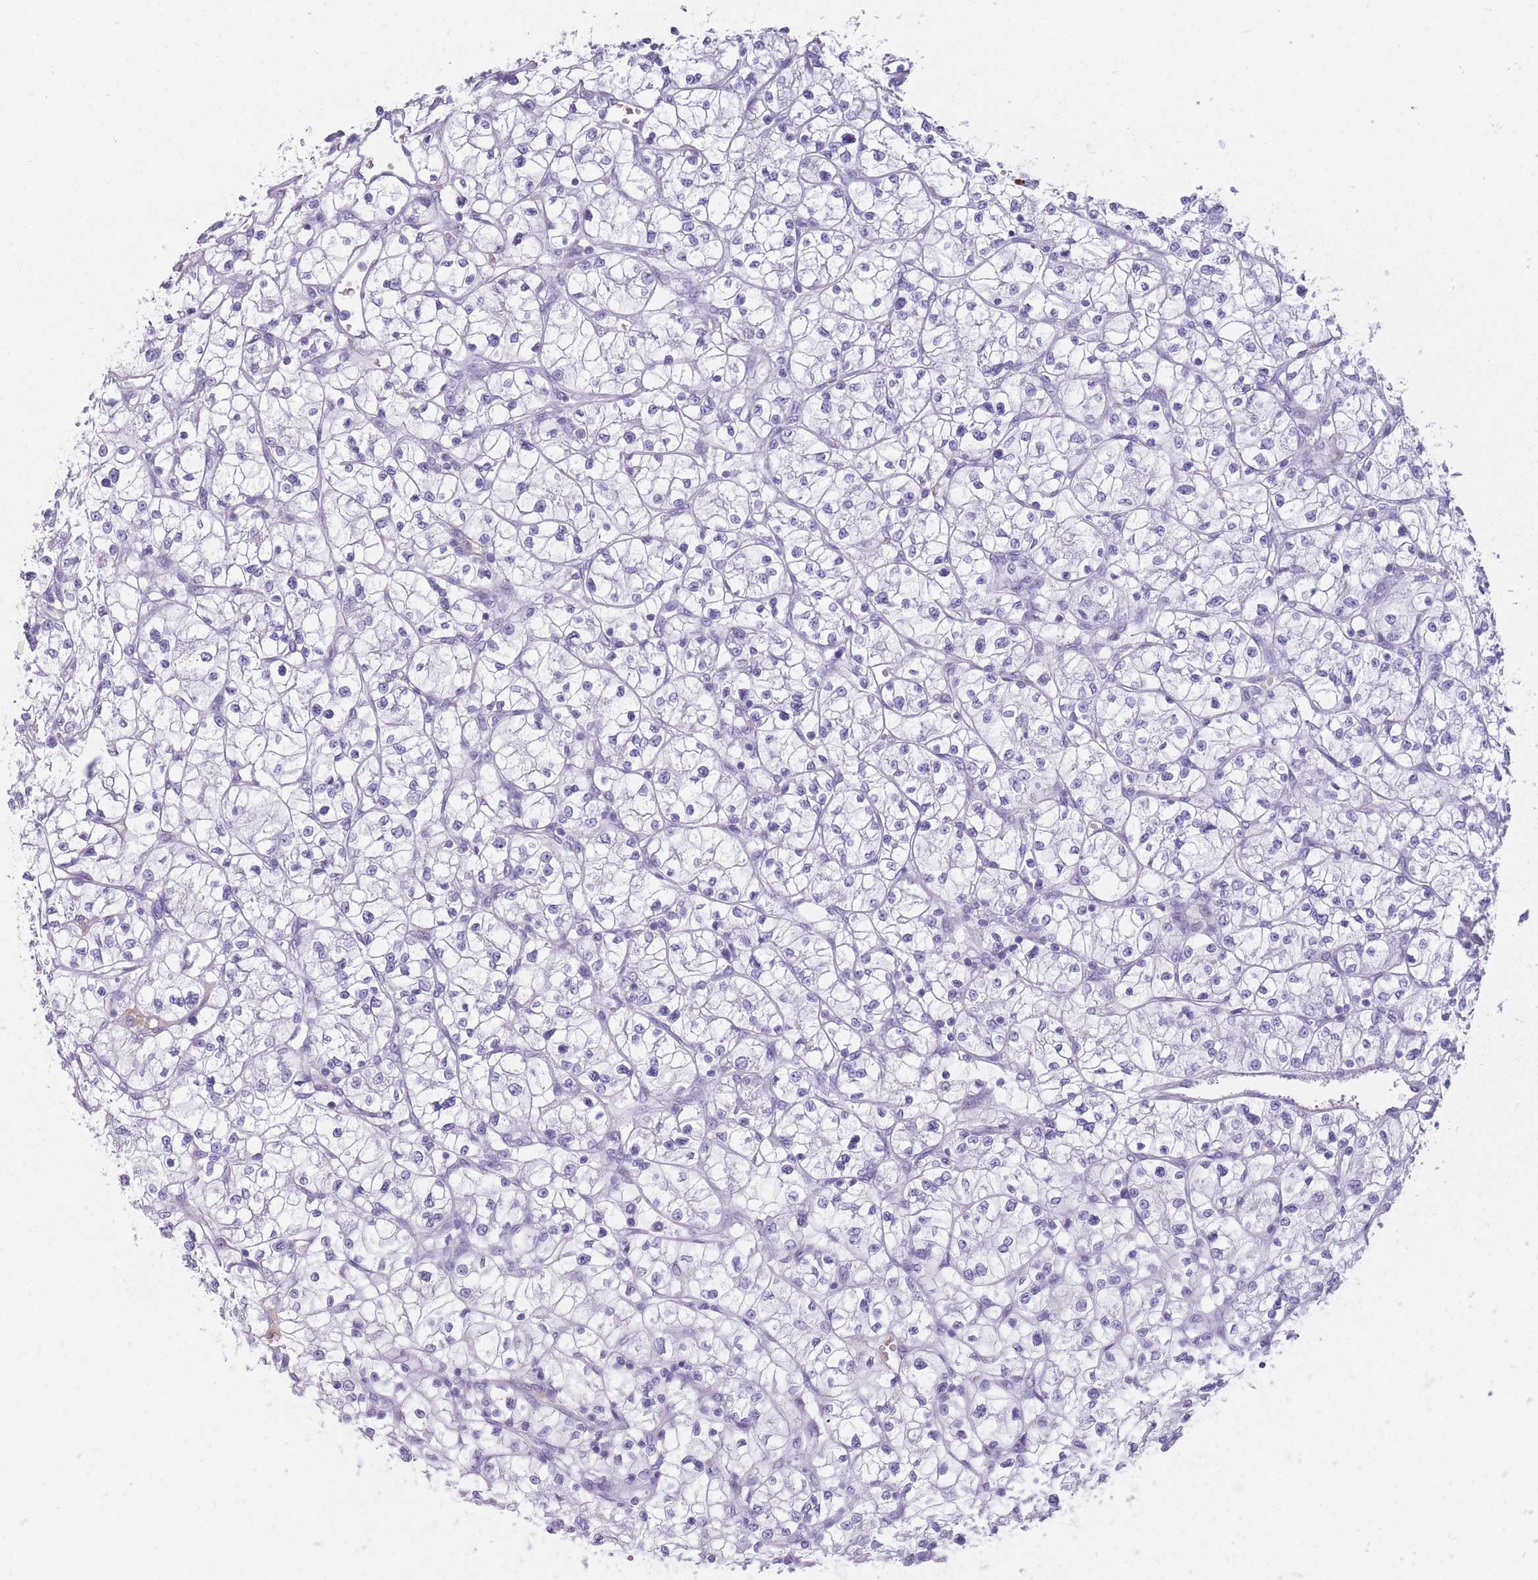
{"staining": {"intensity": "negative", "quantity": "none", "location": "none"}, "tissue": "renal cancer", "cell_type": "Tumor cells", "image_type": "cancer", "snomed": [{"axis": "morphology", "description": "Adenocarcinoma, NOS"}, {"axis": "topography", "description": "Kidney"}], "caption": "Human renal adenocarcinoma stained for a protein using IHC exhibits no expression in tumor cells.", "gene": "TNFSF11", "patient": {"sex": "female", "age": 64}}